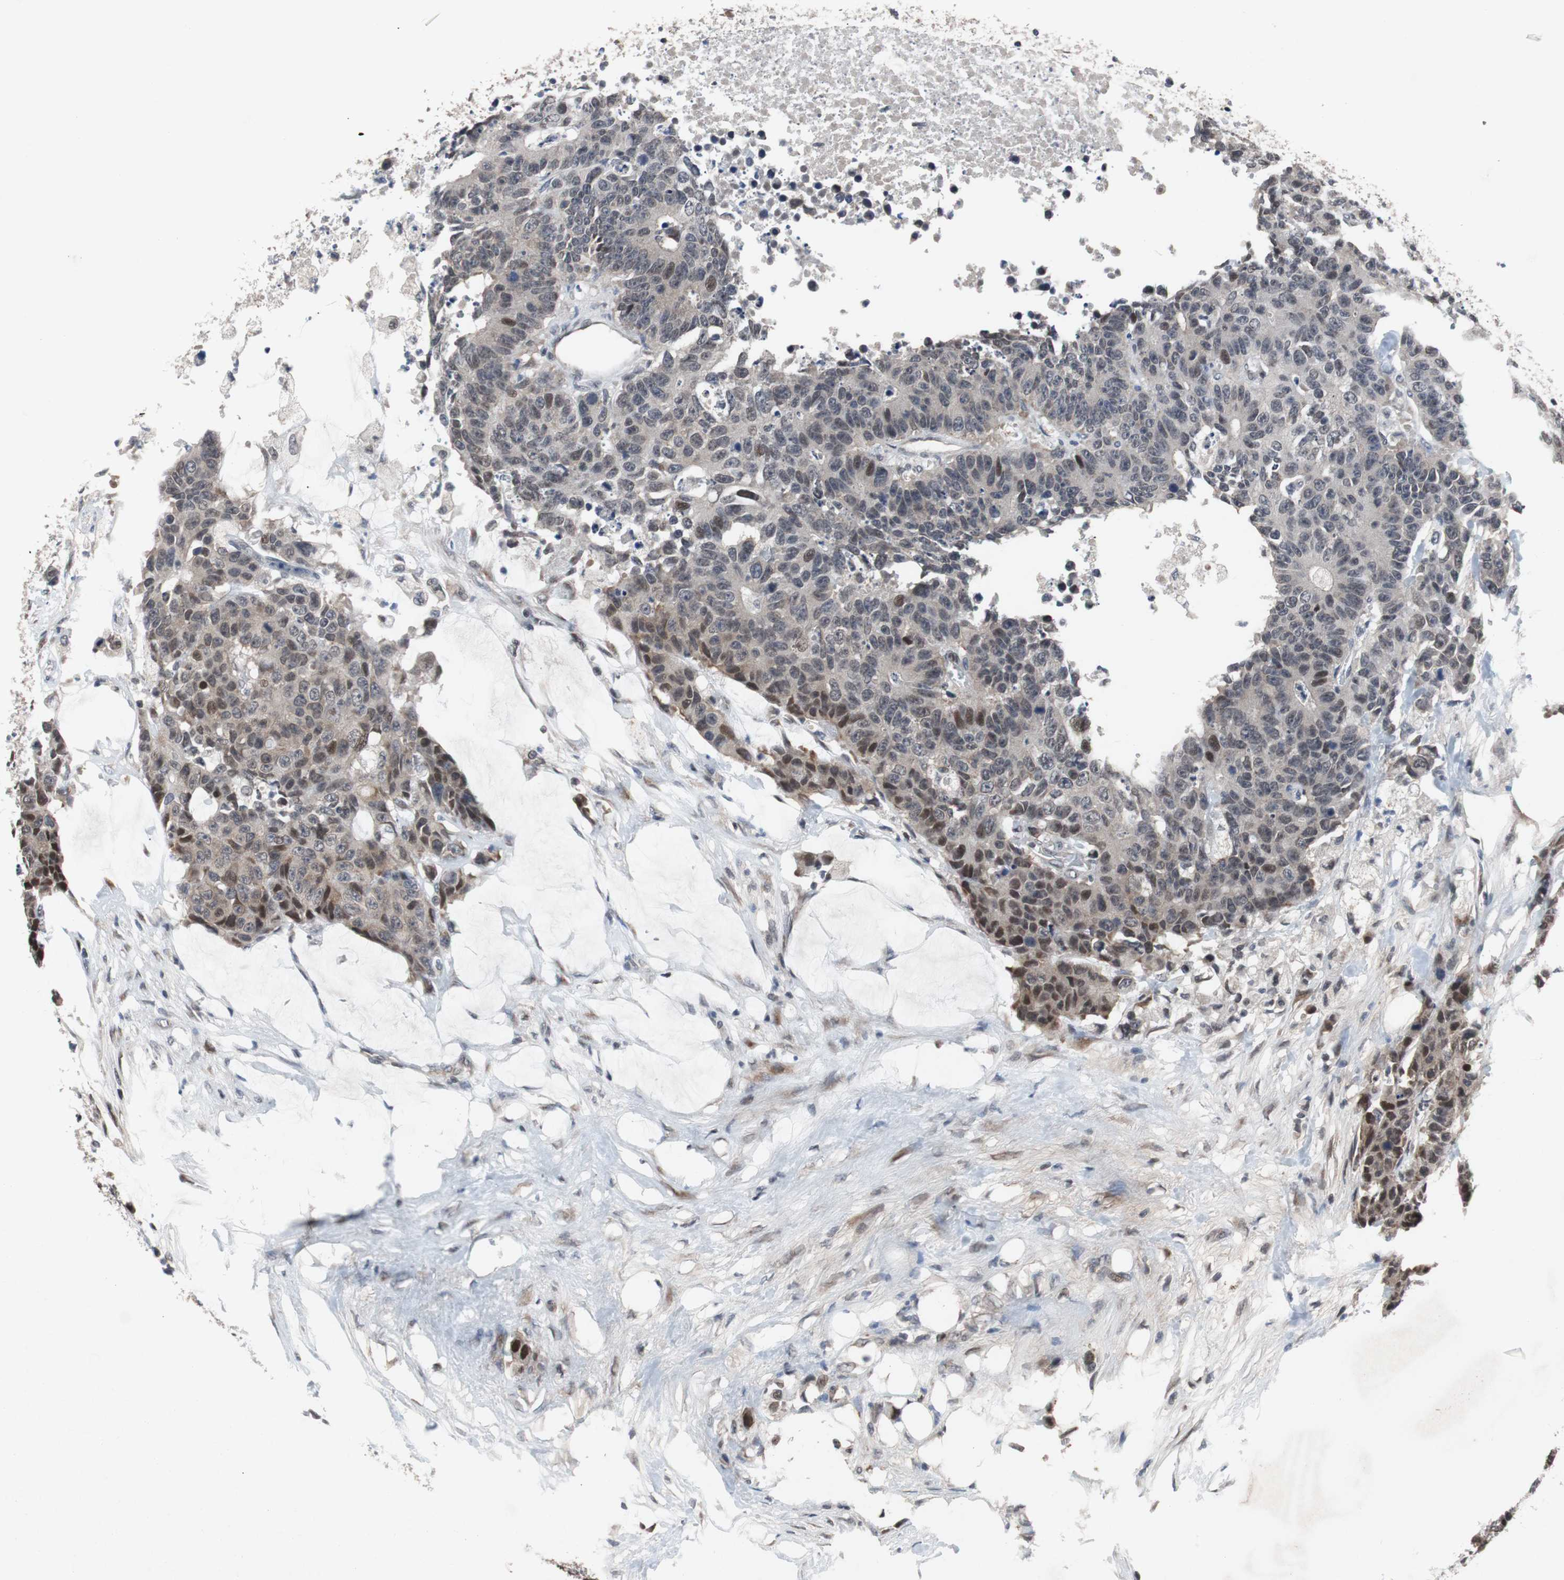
{"staining": {"intensity": "strong", "quantity": "<25%", "location": "nuclear"}, "tissue": "colorectal cancer", "cell_type": "Tumor cells", "image_type": "cancer", "snomed": [{"axis": "morphology", "description": "Adenocarcinoma, NOS"}, {"axis": "topography", "description": "Colon"}], "caption": "Immunohistochemical staining of human colorectal adenocarcinoma exhibits strong nuclear protein staining in approximately <25% of tumor cells. Immunohistochemistry stains the protein in brown and the nuclei are stained blue.", "gene": "TP63", "patient": {"sex": "female", "age": 86}}